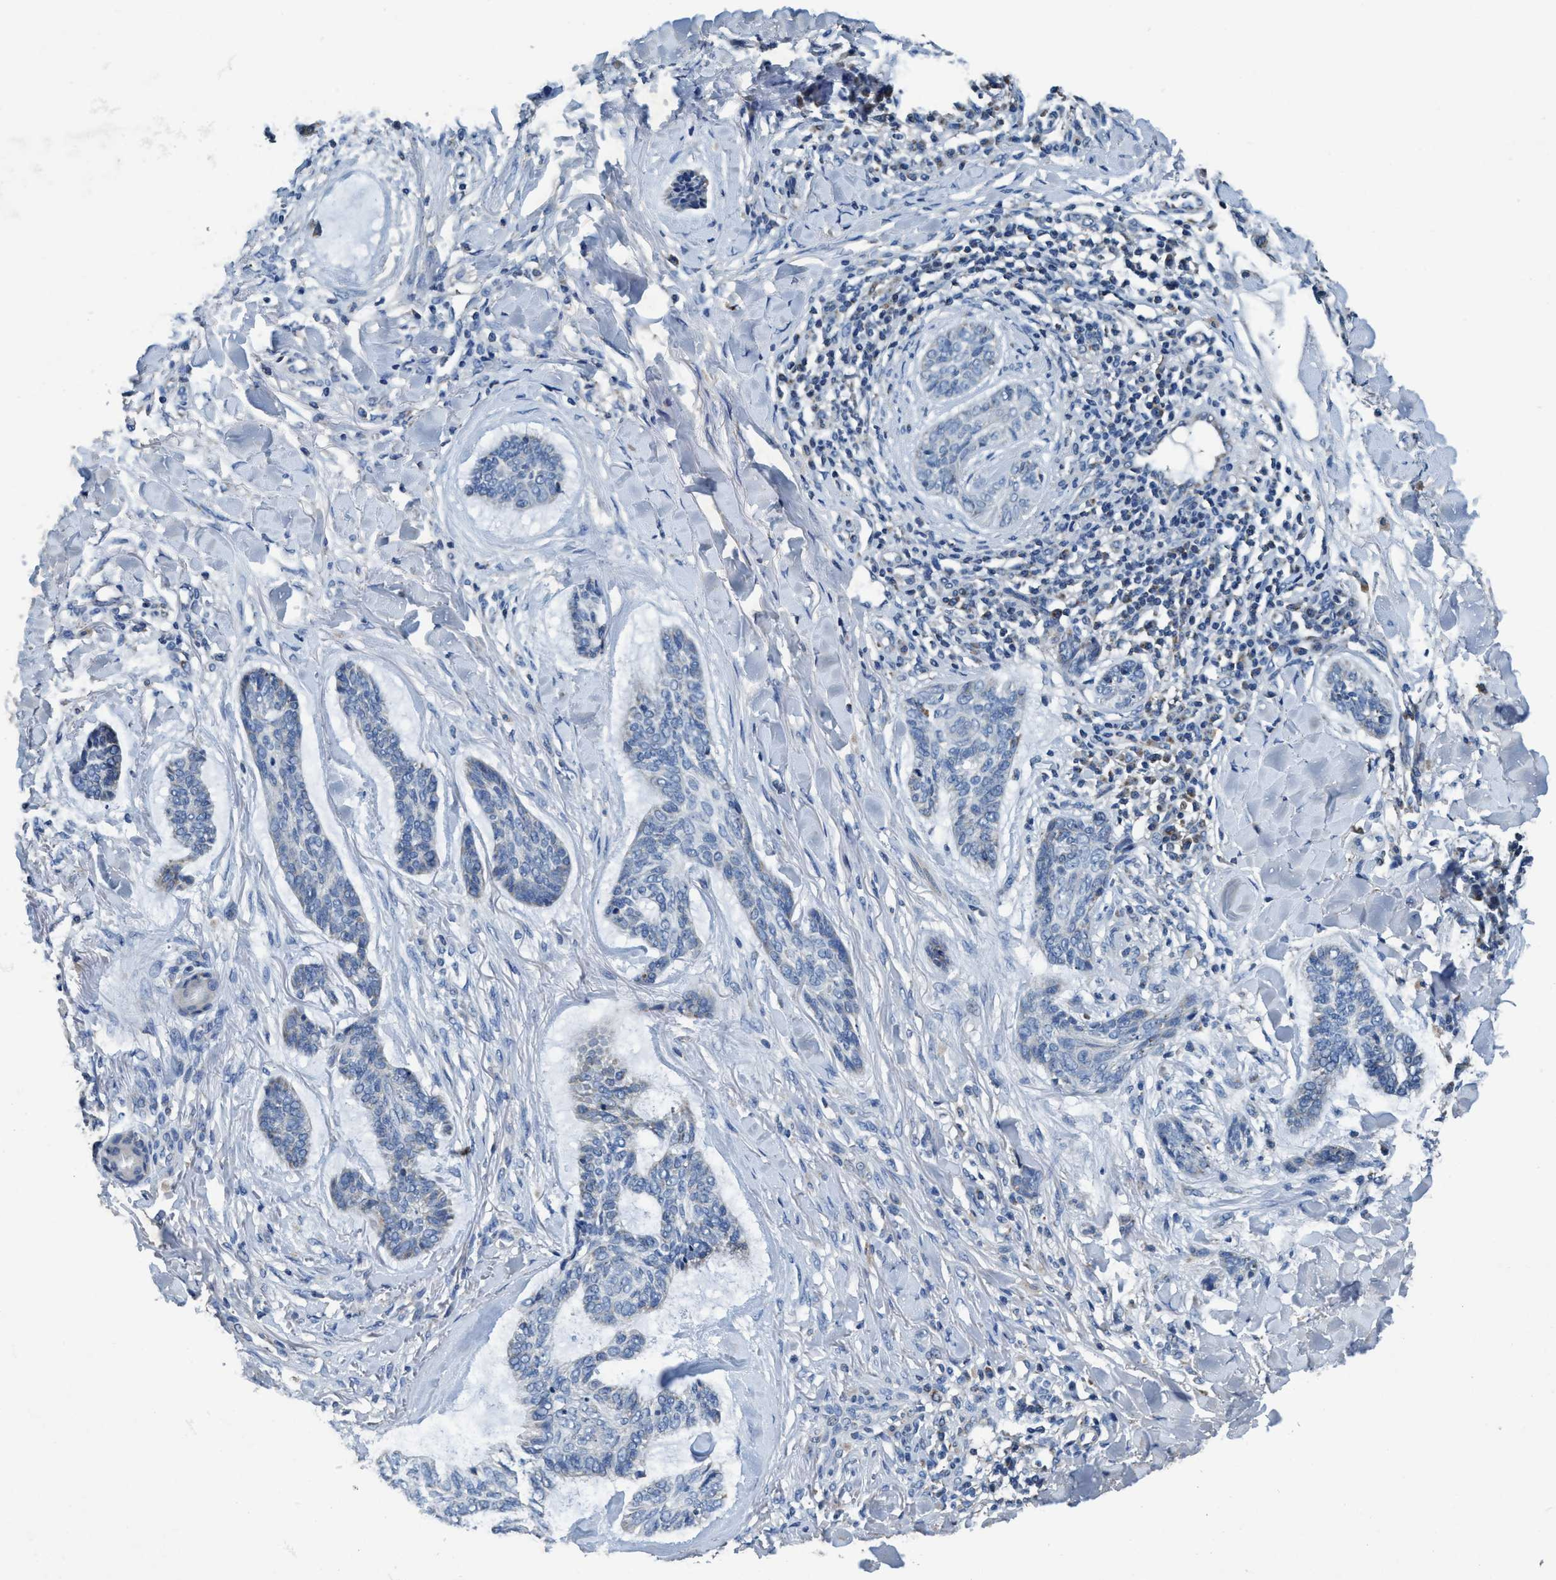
{"staining": {"intensity": "negative", "quantity": "none", "location": "none"}, "tissue": "skin cancer", "cell_type": "Tumor cells", "image_type": "cancer", "snomed": [{"axis": "morphology", "description": "Basal cell carcinoma"}, {"axis": "topography", "description": "Skin"}], "caption": "Skin cancer (basal cell carcinoma) was stained to show a protein in brown. There is no significant expression in tumor cells.", "gene": "ANKFN1", "patient": {"sex": "male", "age": 43}}